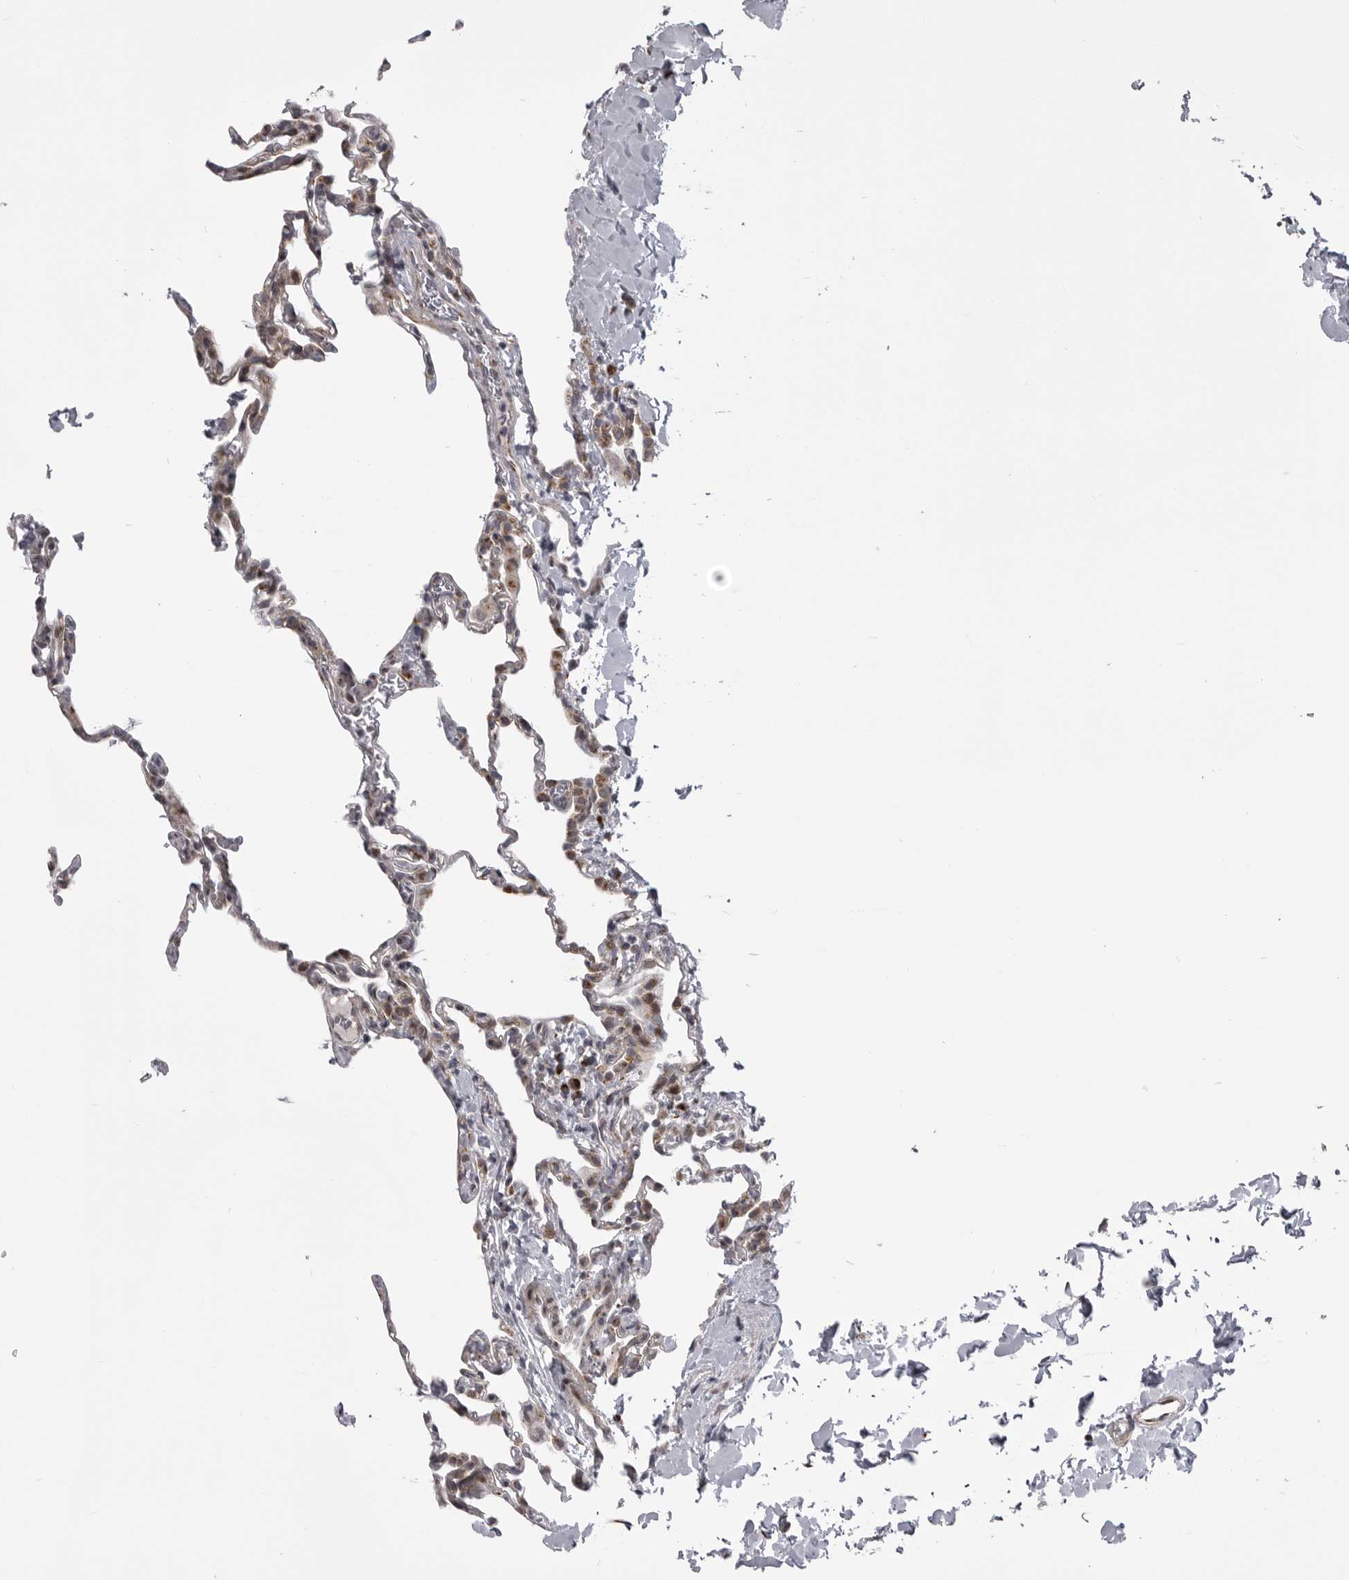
{"staining": {"intensity": "moderate", "quantity": "<25%", "location": "cytoplasmic/membranous"}, "tissue": "lung", "cell_type": "Alveolar cells", "image_type": "normal", "snomed": [{"axis": "morphology", "description": "Normal tissue, NOS"}, {"axis": "topography", "description": "Lung"}], "caption": "IHC photomicrograph of benign lung: human lung stained using immunohistochemistry demonstrates low levels of moderate protein expression localized specifically in the cytoplasmic/membranous of alveolar cells, appearing as a cytoplasmic/membranous brown color.", "gene": "TMPRSS11F", "patient": {"sex": "male", "age": 20}}